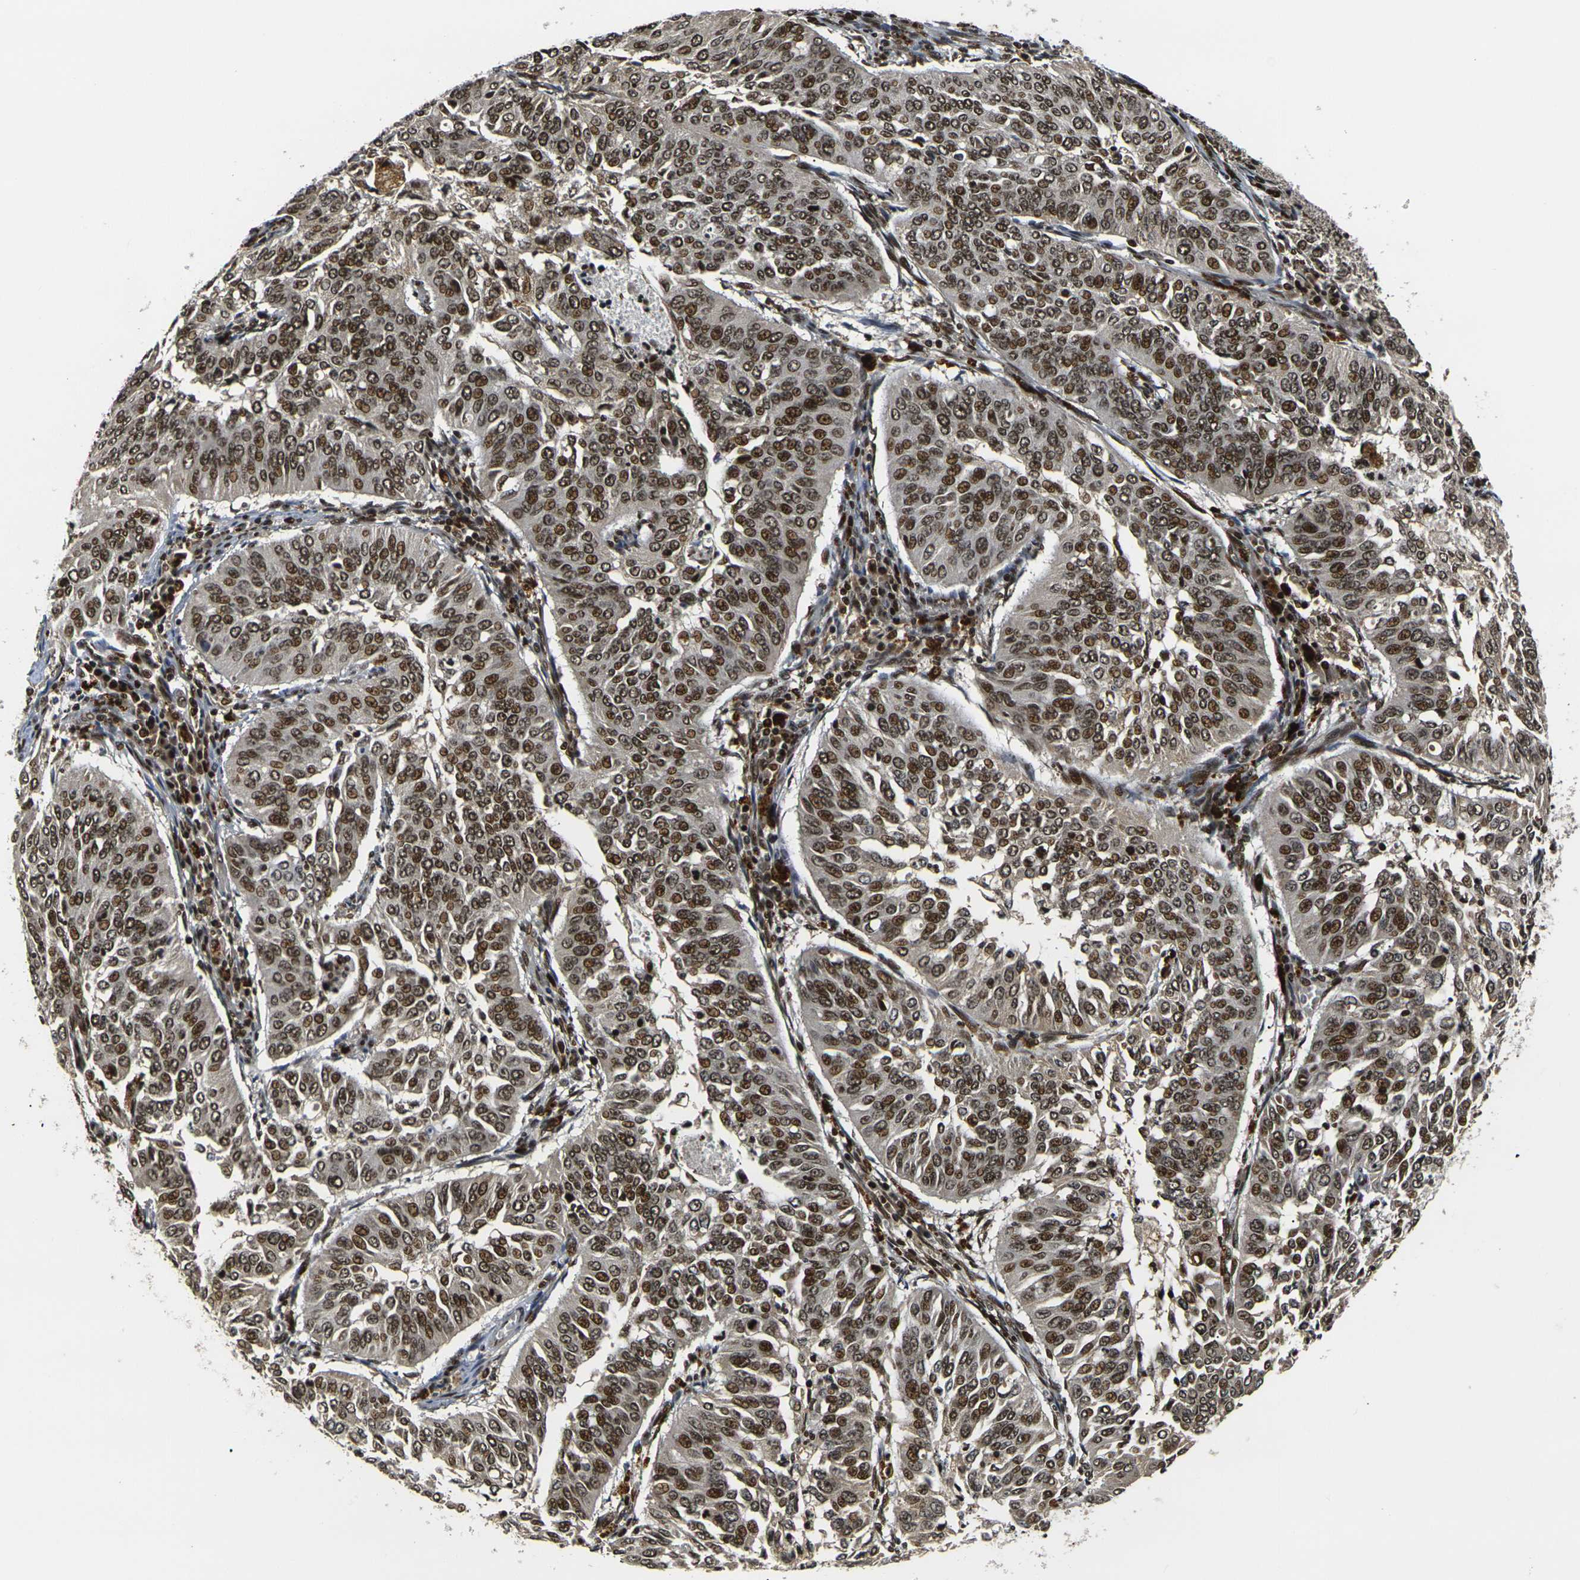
{"staining": {"intensity": "strong", "quantity": ">75%", "location": "nuclear"}, "tissue": "cervical cancer", "cell_type": "Tumor cells", "image_type": "cancer", "snomed": [{"axis": "morphology", "description": "Normal tissue, NOS"}, {"axis": "morphology", "description": "Squamous cell carcinoma, NOS"}, {"axis": "topography", "description": "Cervix"}], "caption": "Immunohistochemistry of cervical cancer (squamous cell carcinoma) reveals high levels of strong nuclear expression in about >75% of tumor cells.", "gene": "ACTL6A", "patient": {"sex": "female", "age": 39}}